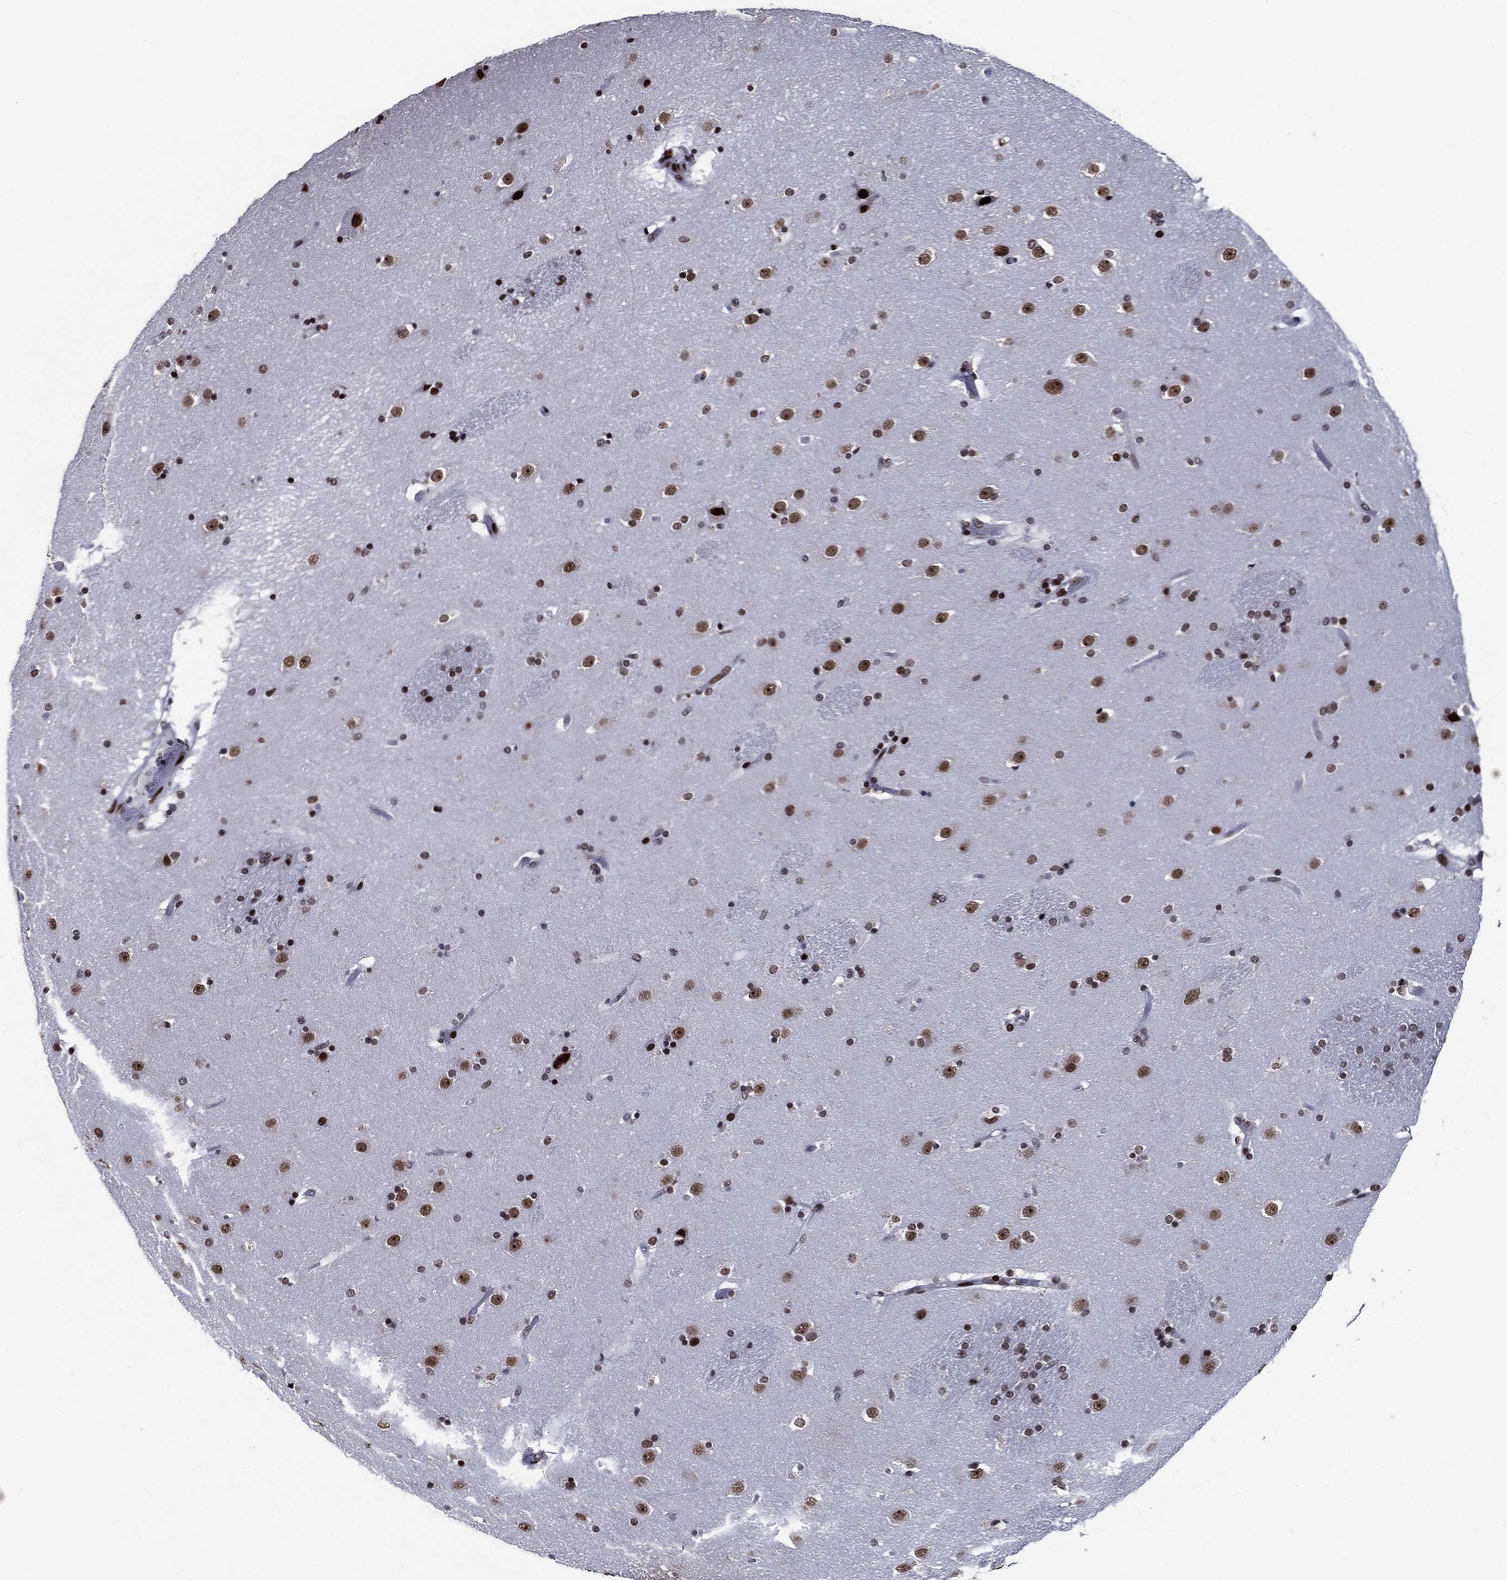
{"staining": {"intensity": "strong", "quantity": "<25%", "location": "nuclear"}, "tissue": "caudate", "cell_type": "Glial cells", "image_type": "normal", "snomed": [{"axis": "morphology", "description": "Normal tissue, NOS"}, {"axis": "topography", "description": "Lateral ventricle wall"}], "caption": "High-power microscopy captured an immunohistochemistry histopathology image of unremarkable caudate, revealing strong nuclear staining in approximately <25% of glial cells. The protein of interest is stained brown, and the nuclei are stained in blue (DAB IHC with brightfield microscopy, high magnification).", "gene": "ZFP91", "patient": {"sex": "male", "age": 51}}